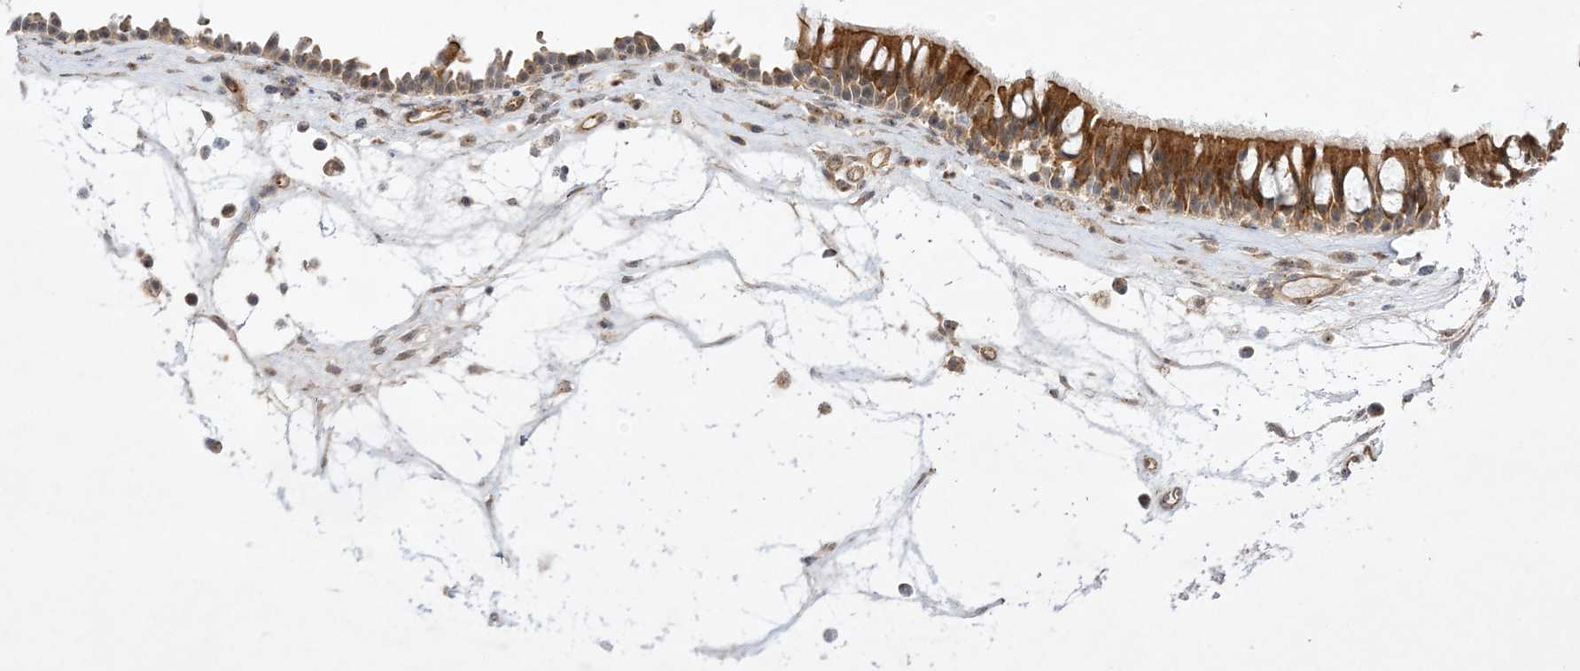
{"staining": {"intensity": "moderate", "quantity": ">75%", "location": "cytoplasmic/membranous"}, "tissue": "nasopharynx", "cell_type": "Respiratory epithelial cells", "image_type": "normal", "snomed": [{"axis": "morphology", "description": "Normal tissue, NOS"}, {"axis": "morphology", "description": "Inflammation, NOS"}, {"axis": "morphology", "description": "Malignant melanoma, Metastatic site"}, {"axis": "topography", "description": "Nasopharynx"}], "caption": "Respiratory epithelial cells display medium levels of moderate cytoplasmic/membranous expression in approximately >75% of cells in normal nasopharynx.", "gene": "NAF1", "patient": {"sex": "male", "age": 70}}